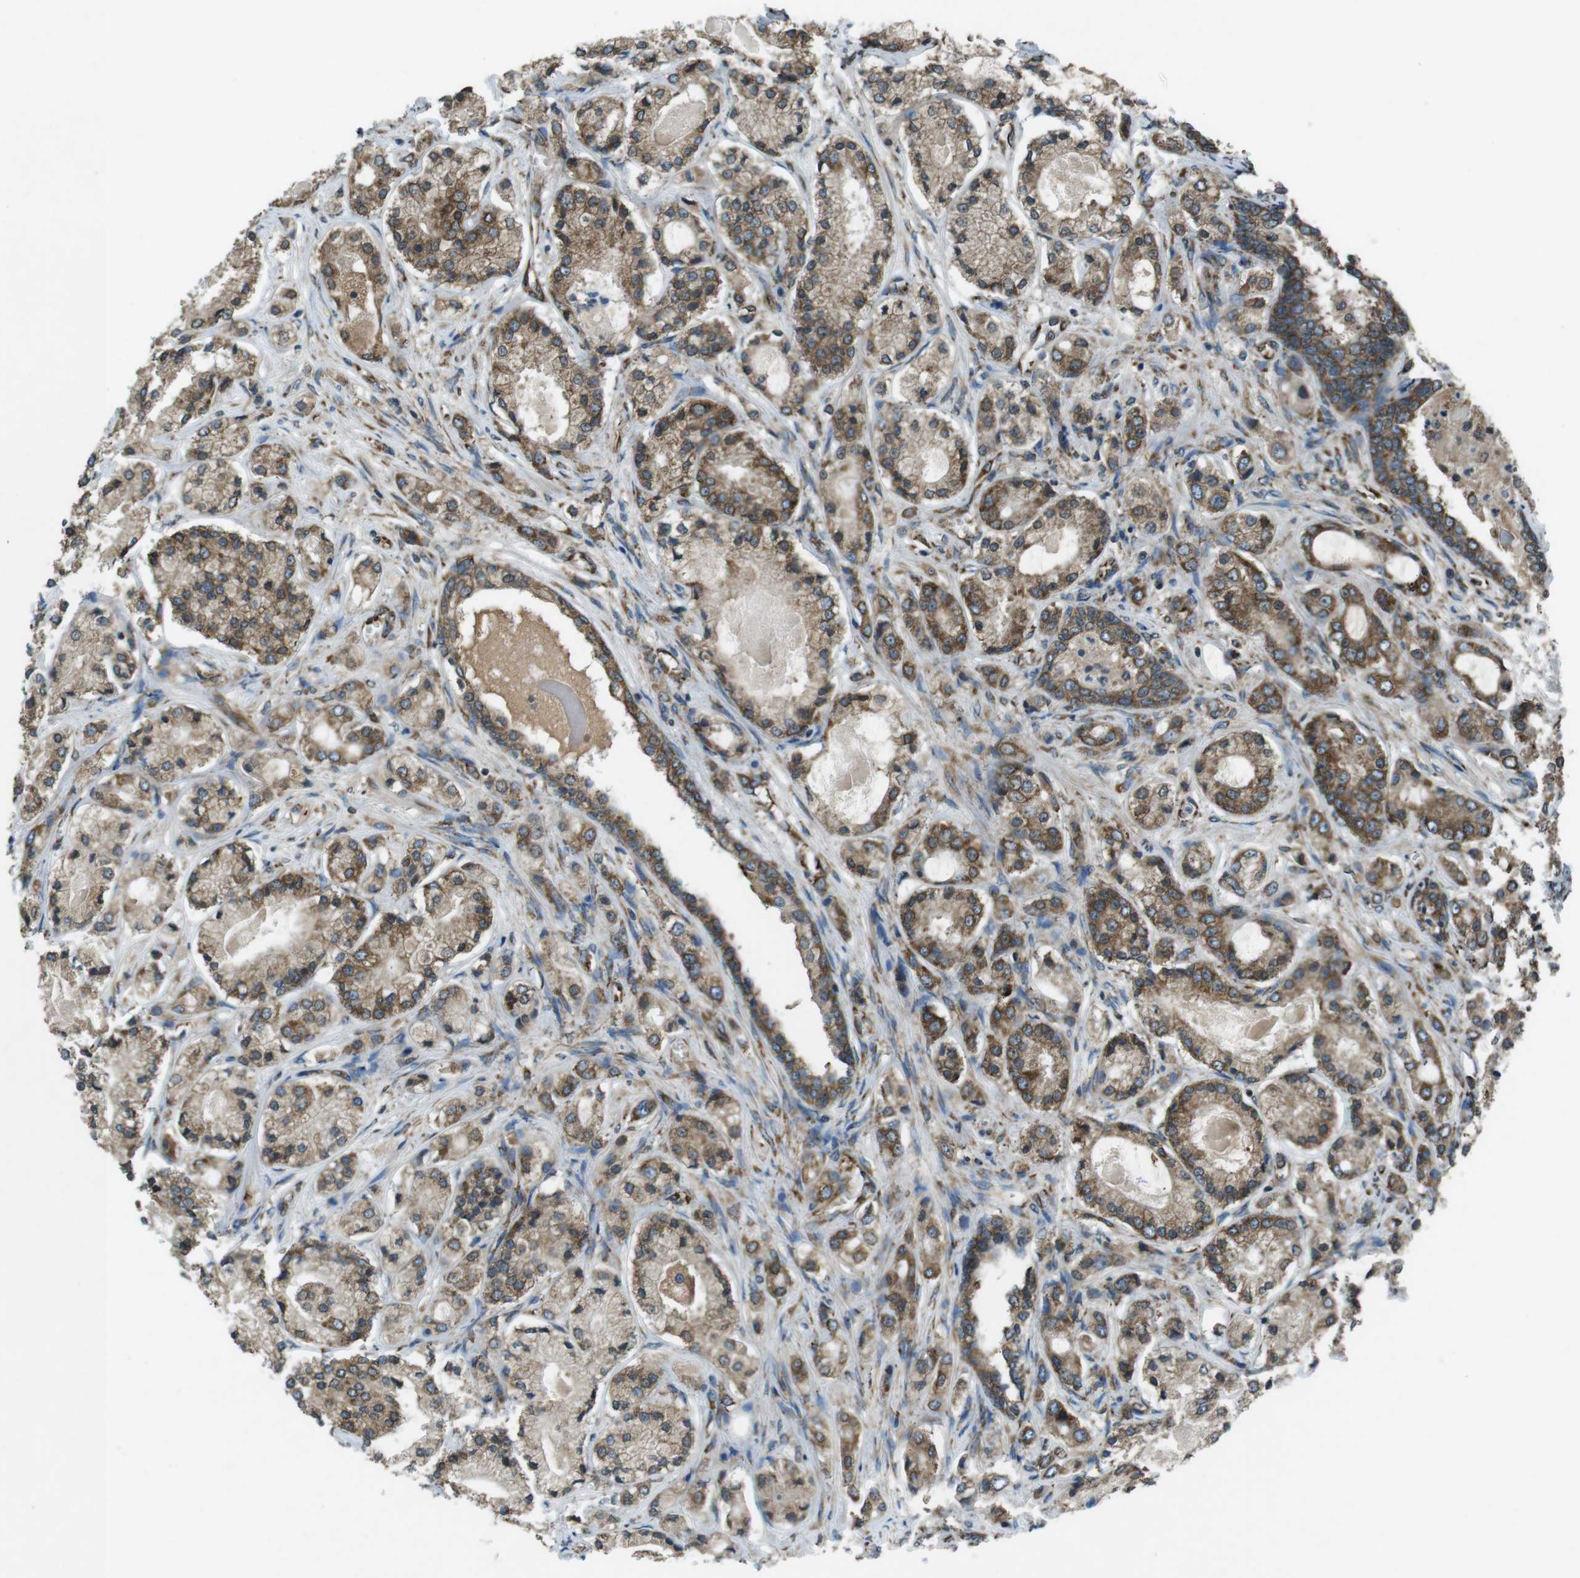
{"staining": {"intensity": "moderate", "quantity": ">75%", "location": "cytoplasmic/membranous"}, "tissue": "prostate cancer", "cell_type": "Tumor cells", "image_type": "cancer", "snomed": [{"axis": "morphology", "description": "Adenocarcinoma, High grade"}, {"axis": "topography", "description": "Prostate"}], "caption": "Human prostate high-grade adenocarcinoma stained with a brown dye shows moderate cytoplasmic/membranous positive staining in about >75% of tumor cells.", "gene": "KTN1", "patient": {"sex": "male", "age": 65}}